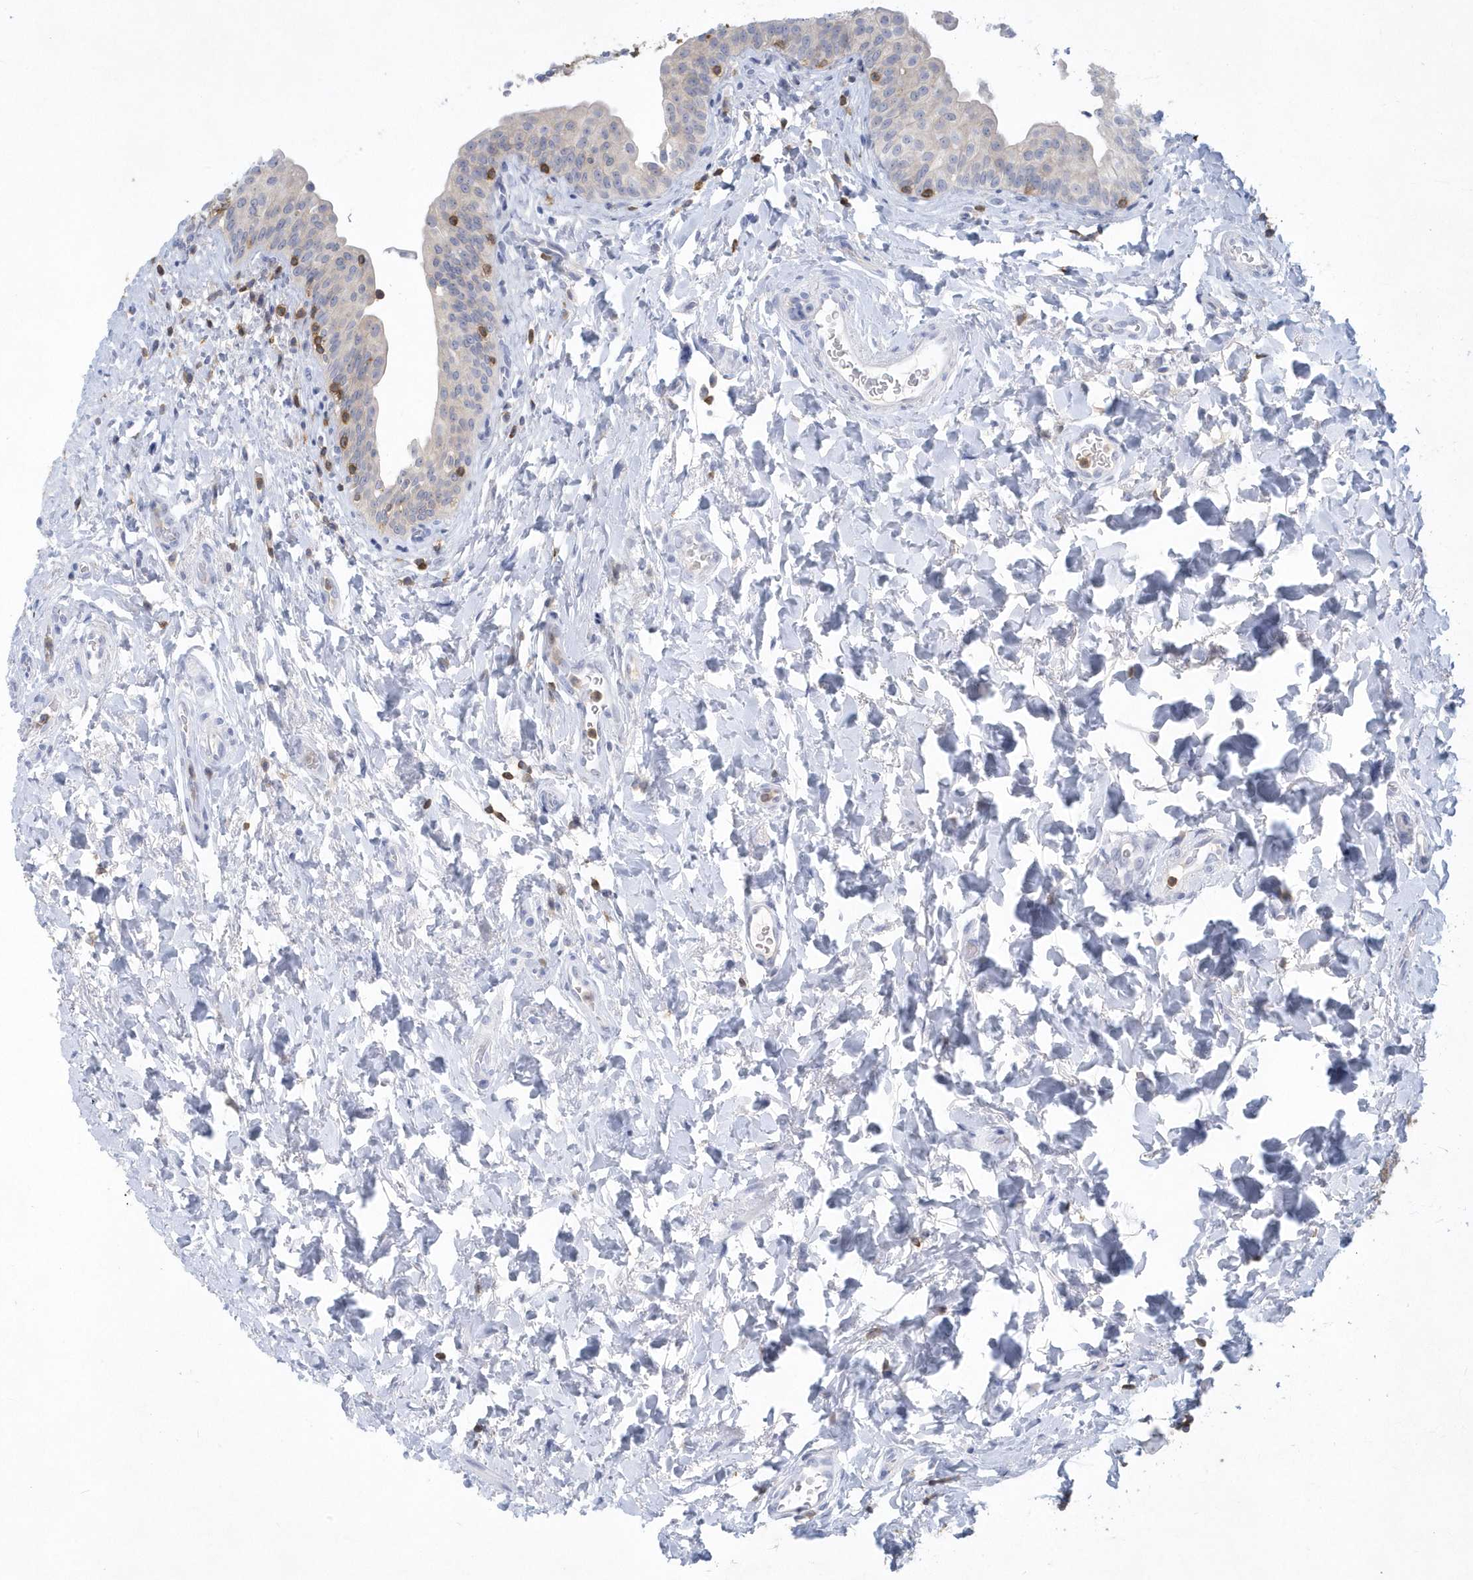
{"staining": {"intensity": "moderate", "quantity": "<25%", "location": "cytoplasmic/membranous"}, "tissue": "urinary bladder", "cell_type": "Urothelial cells", "image_type": "normal", "snomed": [{"axis": "morphology", "description": "Normal tissue, NOS"}, {"axis": "topography", "description": "Urinary bladder"}], "caption": "Immunohistochemistry (IHC) (DAB (3,3'-diaminobenzidine)) staining of normal urinary bladder reveals moderate cytoplasmic/membranous protein staining in approximately <25% of urothelial cells.", "gene": "PSD4", "patient": {"sex": "male", "age": 83}}